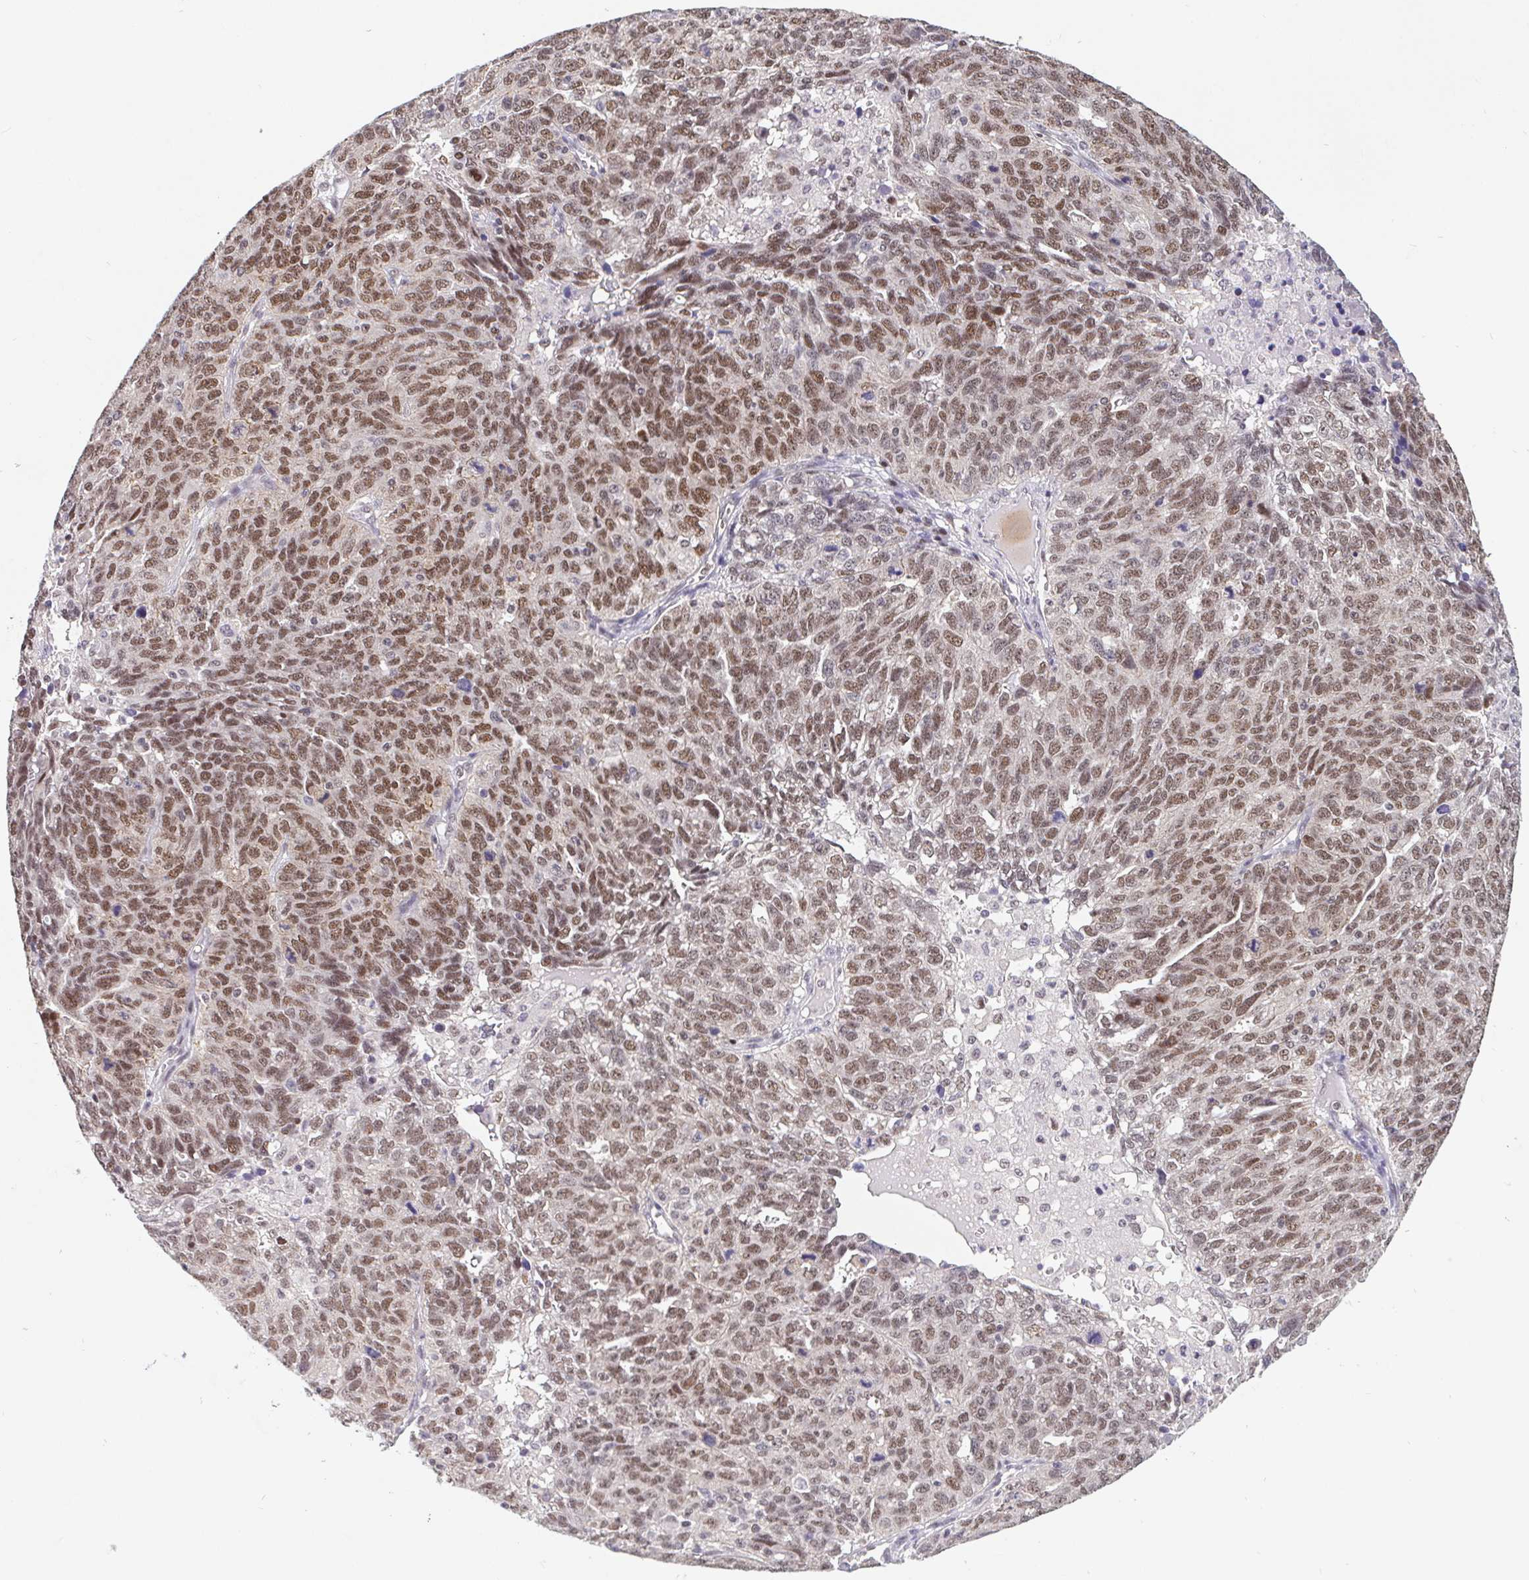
{"staining": {"intensity": "moderate", "quantity": ">75%", "location": "nuclear"}, "tissue": "ovarian cancer", "cell_type": "Tumor cells", "image_type": "cancer", "snomed": [{"axis": "morphology", "description": "Cystadenocarcinoma, serous, NOS"}, {"axis": "topography", "description": "Ovary"}], "caption": "Approximately >75% of tumor cells in human ovarian cancer (serous cystadenocarcinoma) demonstrate moderate nuclear protein staining as visualized by brown immunohistochemical staining.", "gene": "POU2F1", "patient": {"sex": "female", "age": 71}}